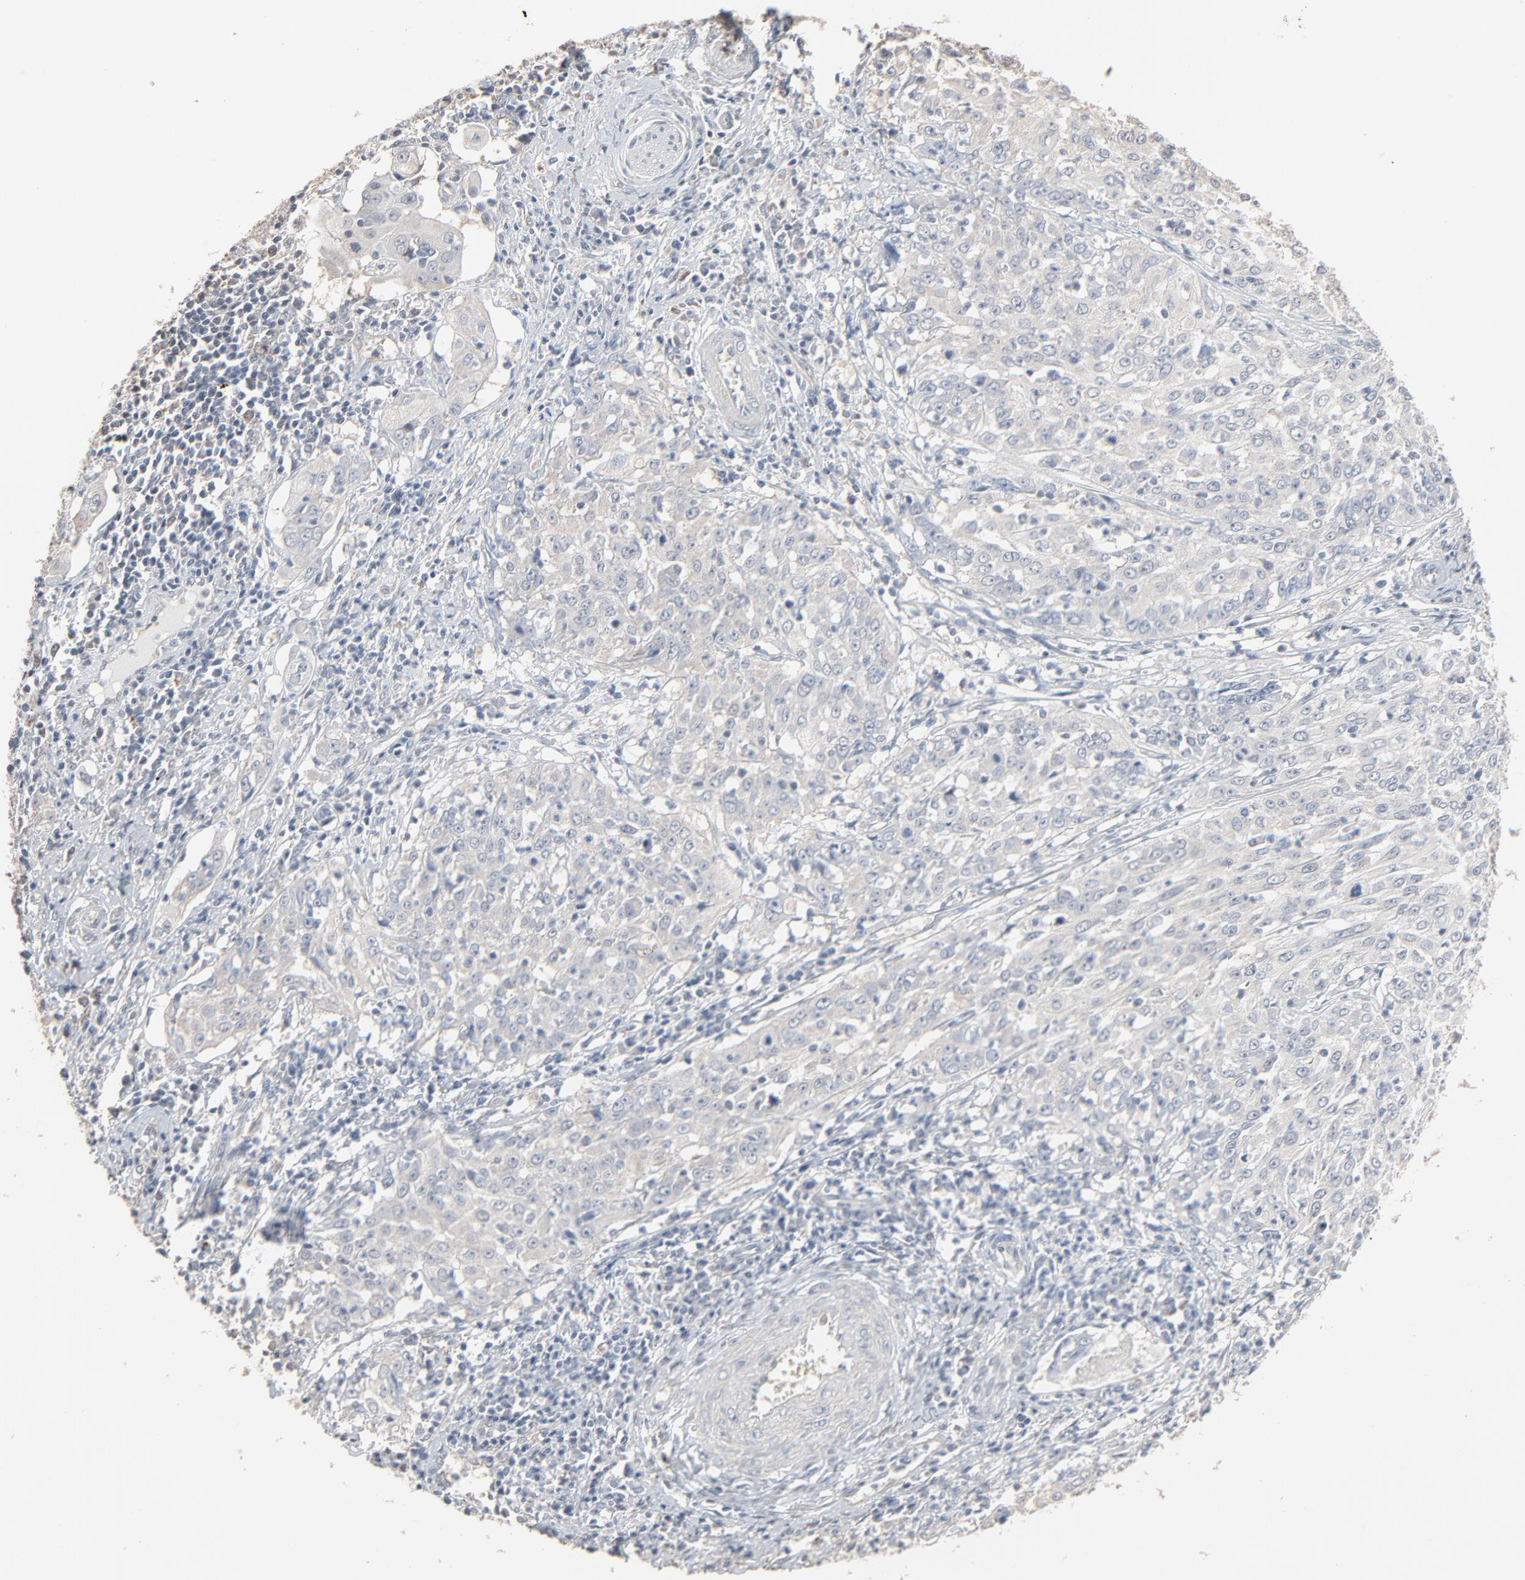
{"staining": {"intensity": "negative", "quantity": "none", "location": "none"}, "tissue": "cervical cancer", "cell_type": "Tumor cells", "image_type": "cancer", "snomed": [{"axis": "morphology", "description": "Squamous cell carcinoma, NOS"}, {"axis": "topography", "description": "Cervix"}], "caption": "Human squamous cell carcinoma (cervical) stained for a protein using immunohistochemistry (IHC) exhibits no positivity in tumor cells.", "gene": "CCT5", "patient": {"sex": "female", "age": 39}}